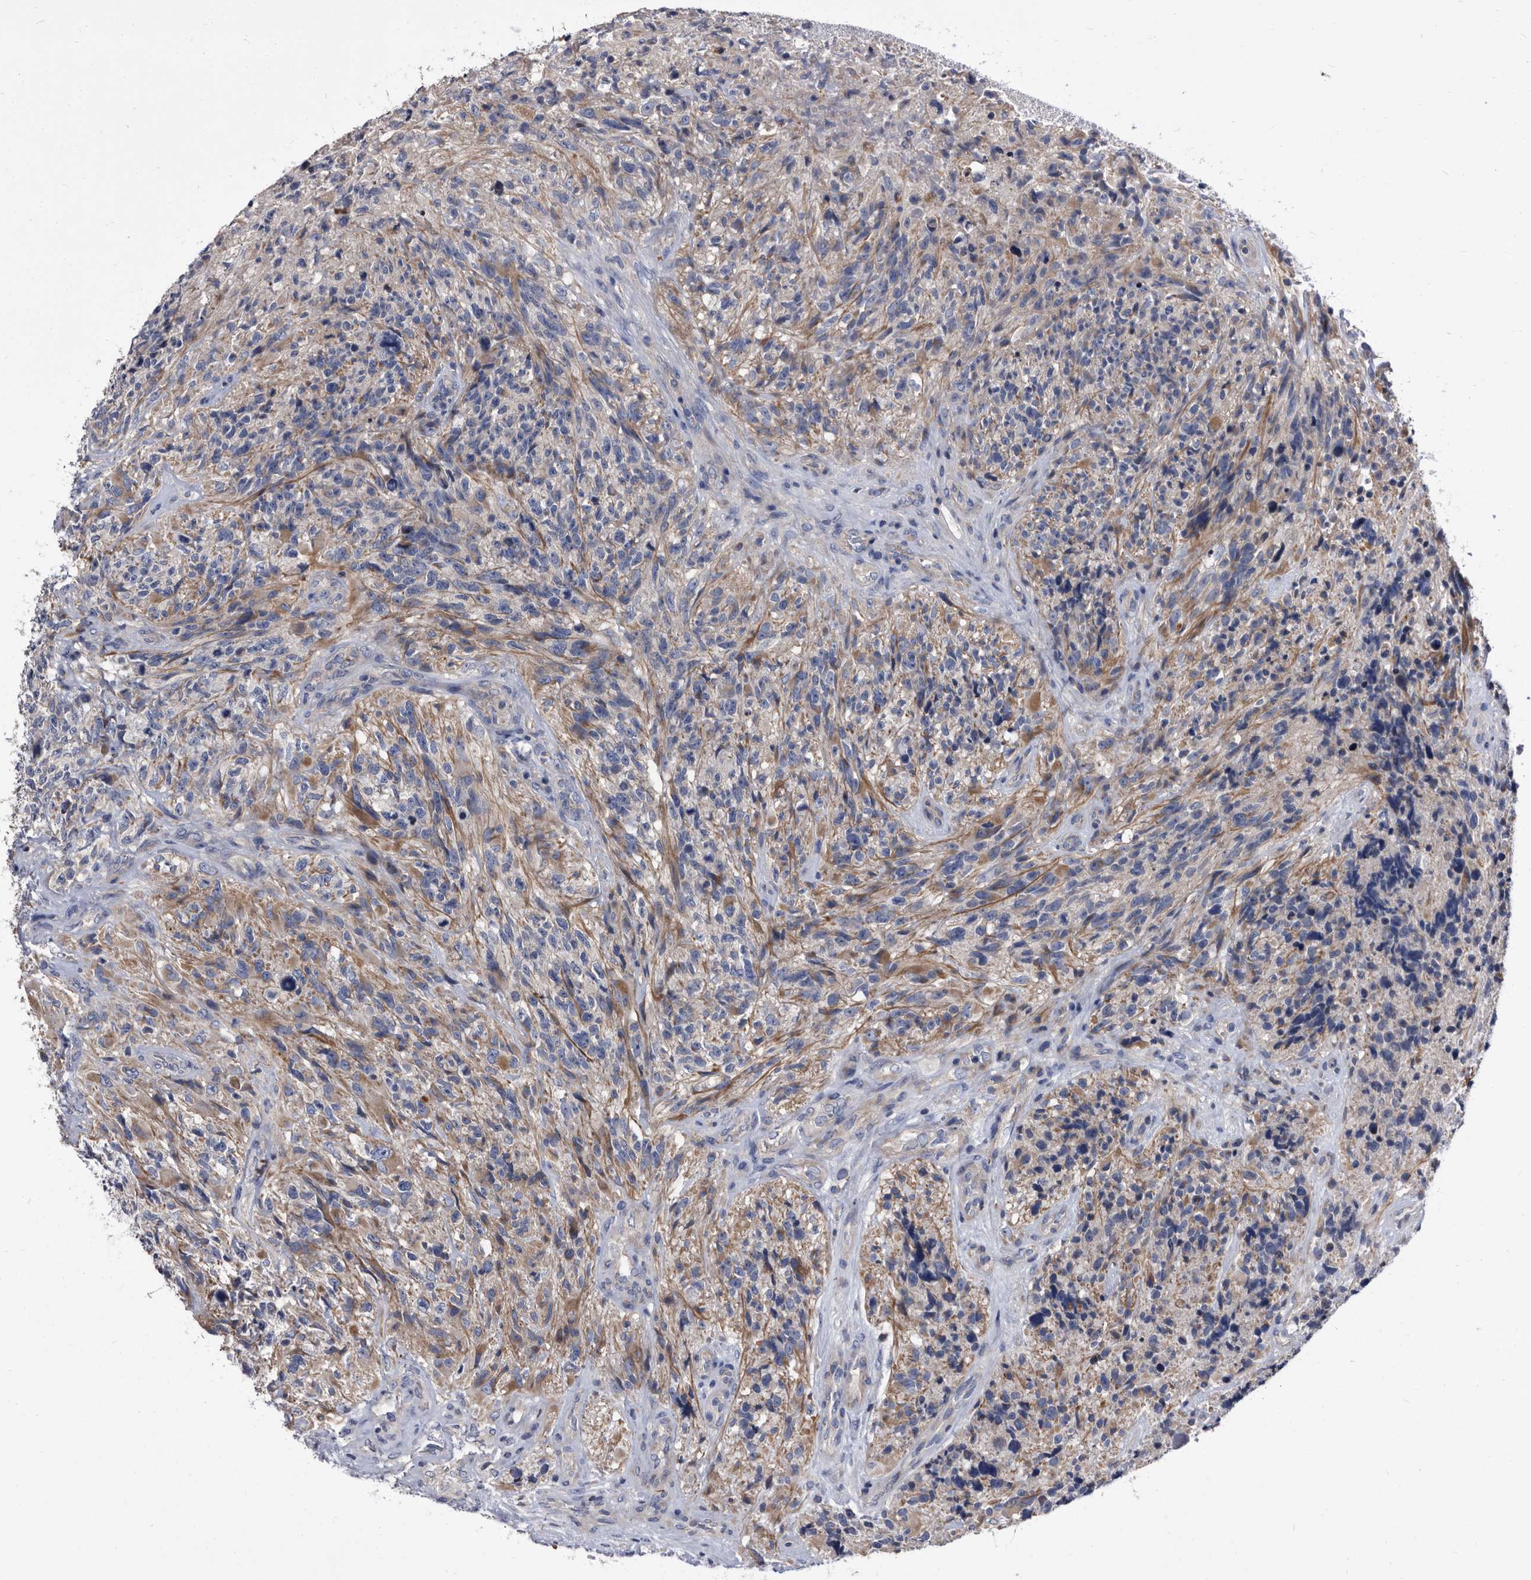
{"staining": {"intensity": "negative", "quantity": "none", "location": "none"}, "tissue": "glioma", "cell_type": "Tumor cells", "image_type": "cancer", "snomed": [{"axis": "morphology", "description": "Glioma, malignant, High grade"}, {"axis": "topography", "description": "Brain"}], "caption": "This is a micrograph of immunohistochemistry (IHC) staining of glioma, which shows no expression in tumor cells.", "gene": "DTNBP1", "patient": {"sex": "male", "age": 69}}